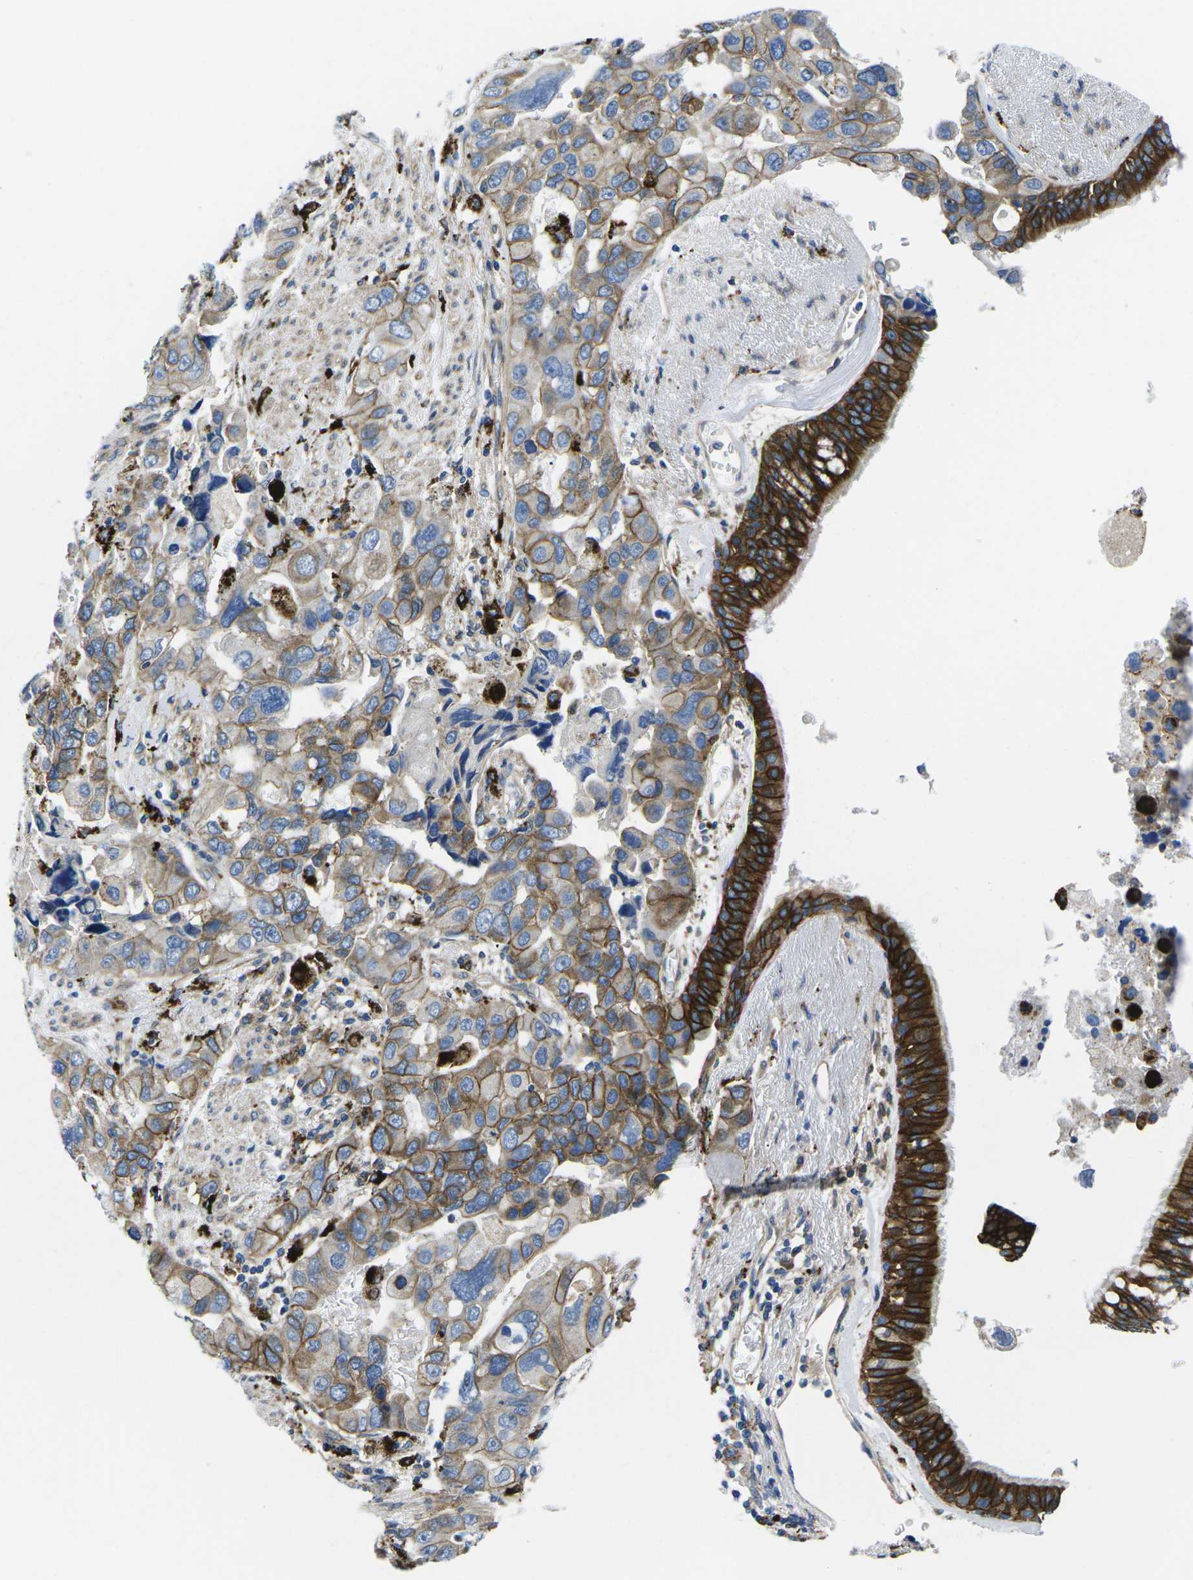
{"staining": {"intensity": "strong", "quantity": ">75%", "location": "cytoplasmic/membranous"}, "tissue": "bronchus", "cell_type": "Respiratory epithelial cells", "image_type": "normal", "snomed": [{"axis": "morphology", "description": "Normal tissue, NOS"}, {"axis": "morphology", "description": "Adenocarcinoma, NOS"}, {"axis": "morphology", "description": "Adenocarcinoma, metastatic, NOS"}, {"axis": "topography", "description": "Lymph node"}, {"axis": "topography", "description": "Bronchus"}, {"axis": "topography", "description": "Lung"}], "caption": "High-magnification brightfield microscopy of benign bronchus stained with DAB (3,3'-diaminobenzidine) (brown) and counterstained with hematoxylin (blue). respiratory epithelial cells exhibit strong cytoplasmic/membranous staining is seen in approximately>75% of cells.", "gene": "DLG1", "patient": {"sex": "female", "age": 54}}